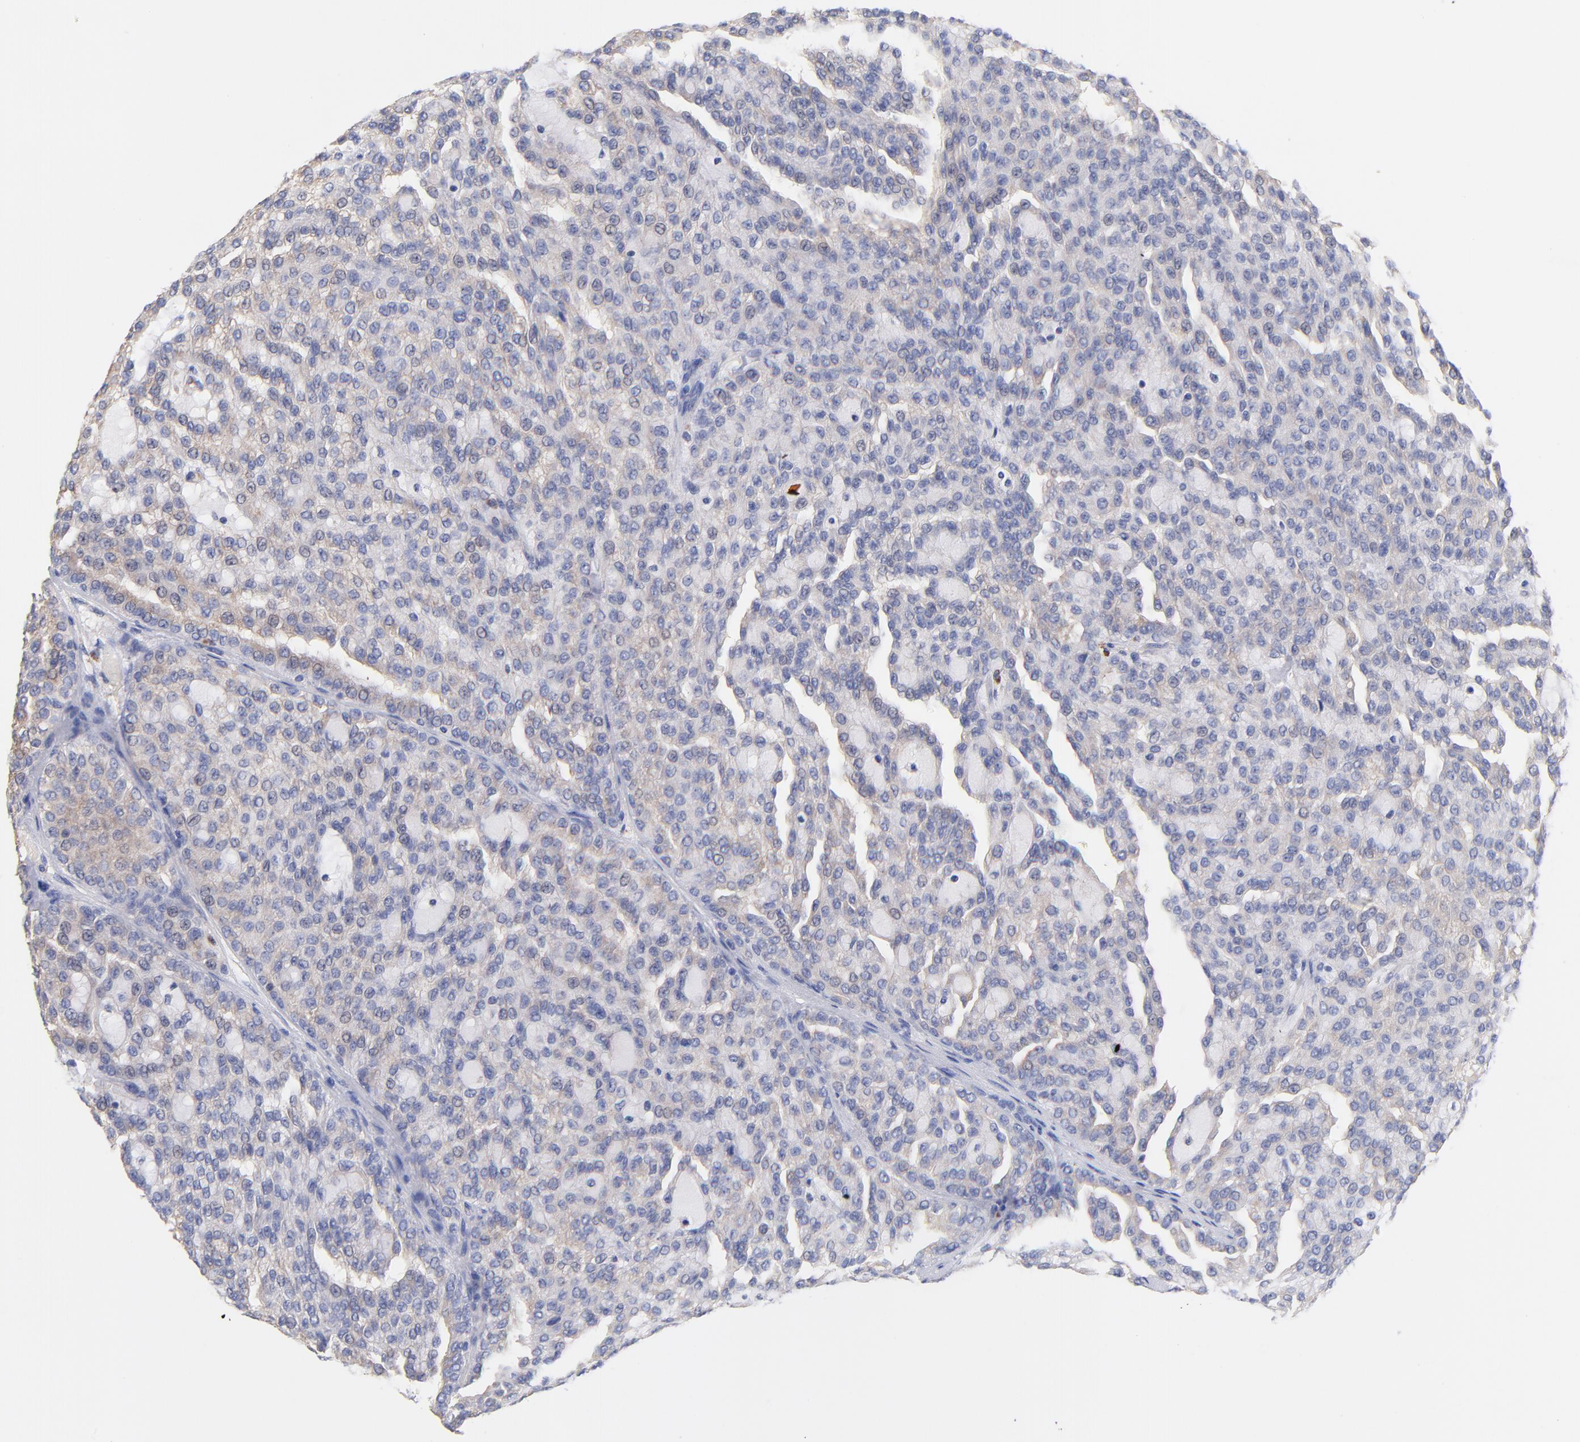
{"staining": {"intensity": "weak", "quantity": "25%-75%", "location": "cytoplasmic/membranous"}, "tissue": "renal cancer", "cell_type": "Tumor cells", "image_type": "cancer", "snomed": [{"axis": "morphology", "description": "Adenocarcinoma, NOS"}, {"axis": "topography", "description": "Kidney"}], "caption": "Immunohistochemistry (IHC) image of neoplastic tissue: human renal adenocarcinoma stained using immunohistochemistry (IHC) displays low levels of weak protein expression localized specifically in the cytoplasmic/membranous of tumor cells, appearing as a cytoplasmic/membranous brown color.", "gene": "TNFRSF13C", "patient": {"sex": "male", "age": 63}}